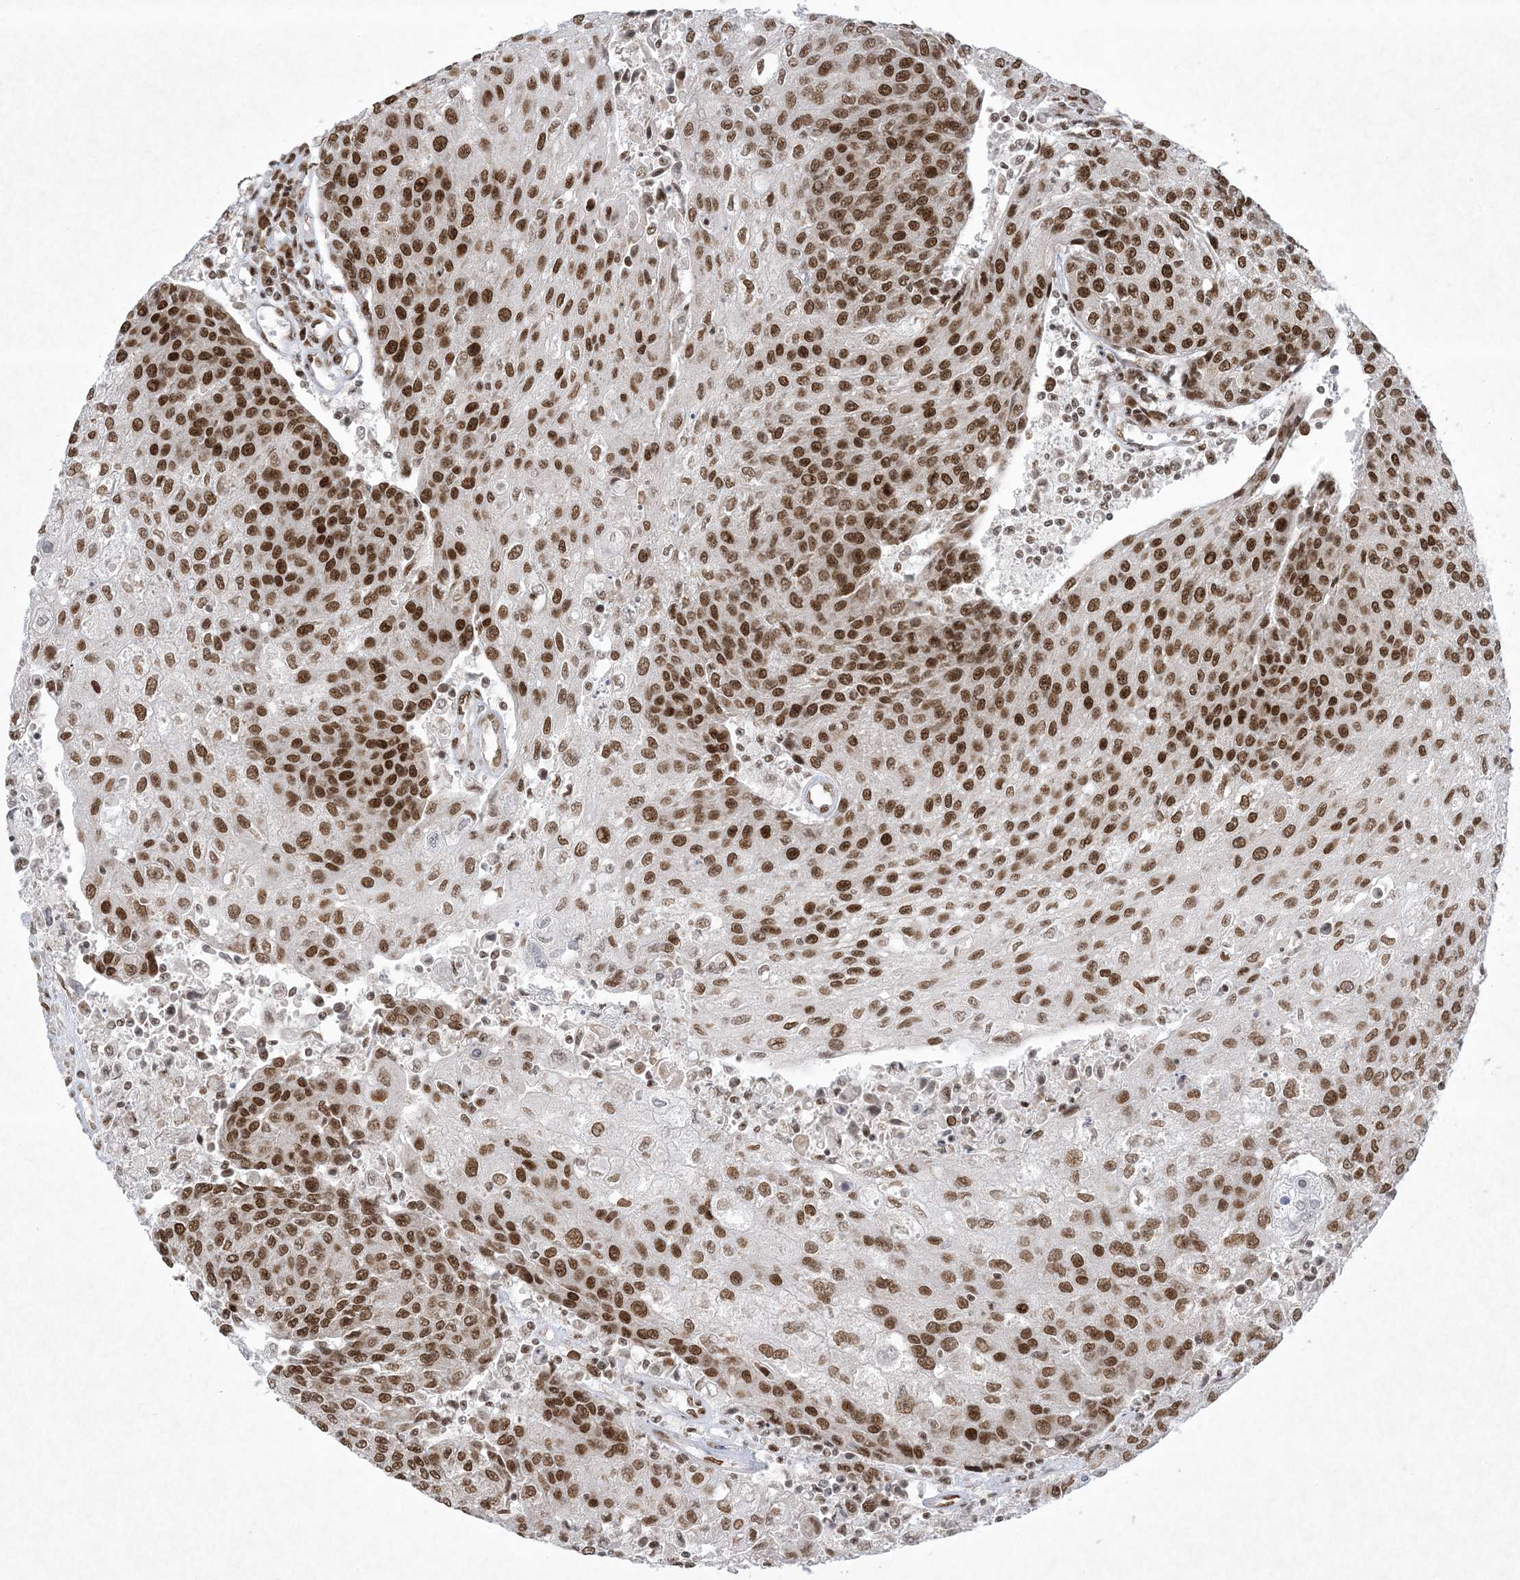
{"staining": {"intensity": "strong", "quantity": ">75%", "location": "nuclear"}, "tissue": "urothelial cancer", "cell_type": "Tumor cells", "image_type": "cancer", "snomed": [{"axis": "morphology", "description": "Urothelial carcinoma, High grade"}, {"axis": "topography", "description": "Urinary bladder"}], "caption": "A brown stain highlights strong nuclear expression of a protein in urothelial cancer tumor cells.", "gene": "PKNOX2", "patient": {"sex": "female", "age": 85}}